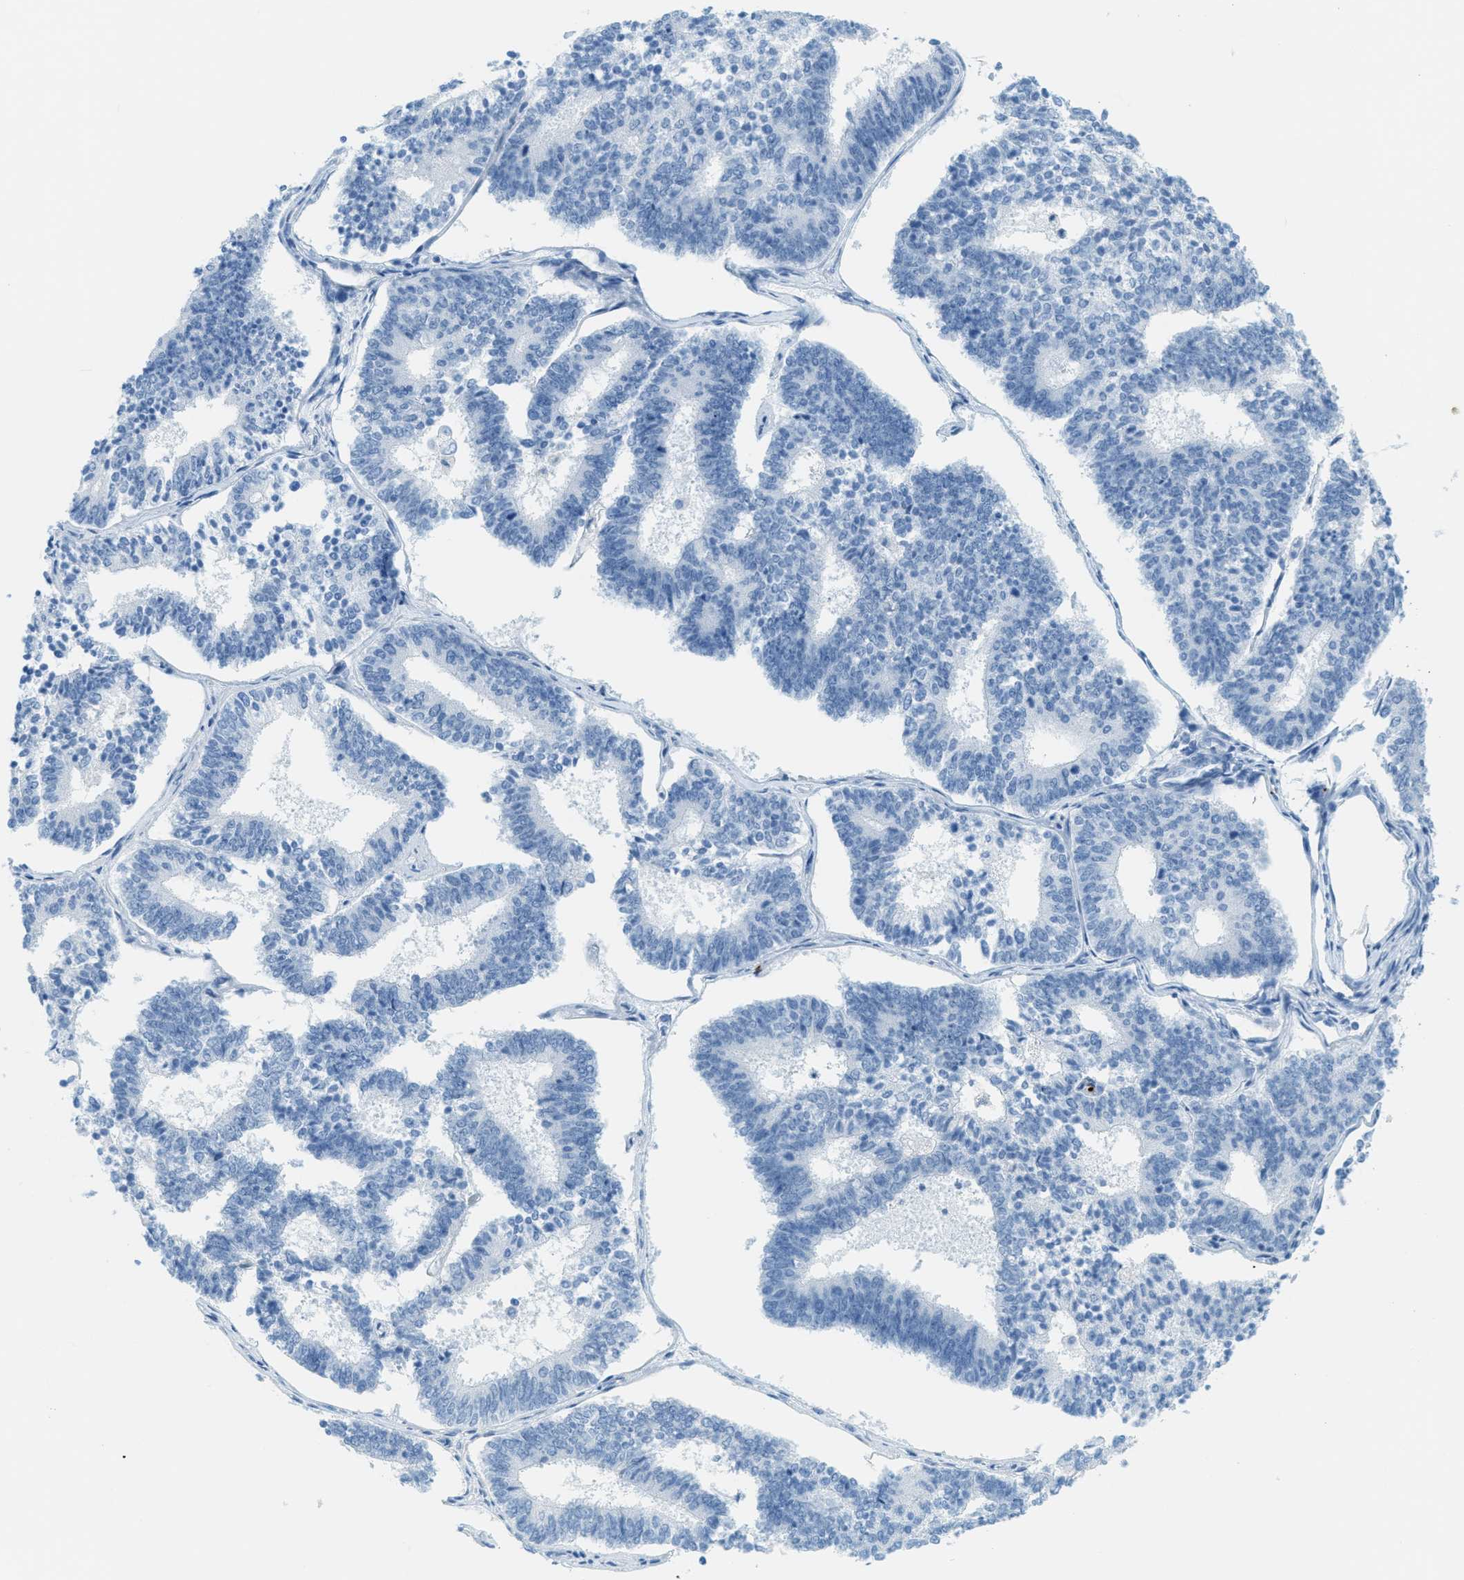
{"staining": {"intensity": "negative", "quantity": "none", "location": "none"}, "tissue": "endometrial cancer", "cell_type": "Tumor cells", "image_type": "cancer", "snomed": [{"axis": "morphology", "description": "Adenocarcinoma, NOS"}, {"axis": "topography", "description": "Endometrium"}], "caption": "DAB immunohistochemical staining of endometrial adenocarcinoma exhibits no significant positivity in tumor cells.", "gene": "PPBP", "patient": {"sex": "female", "age": 70}}